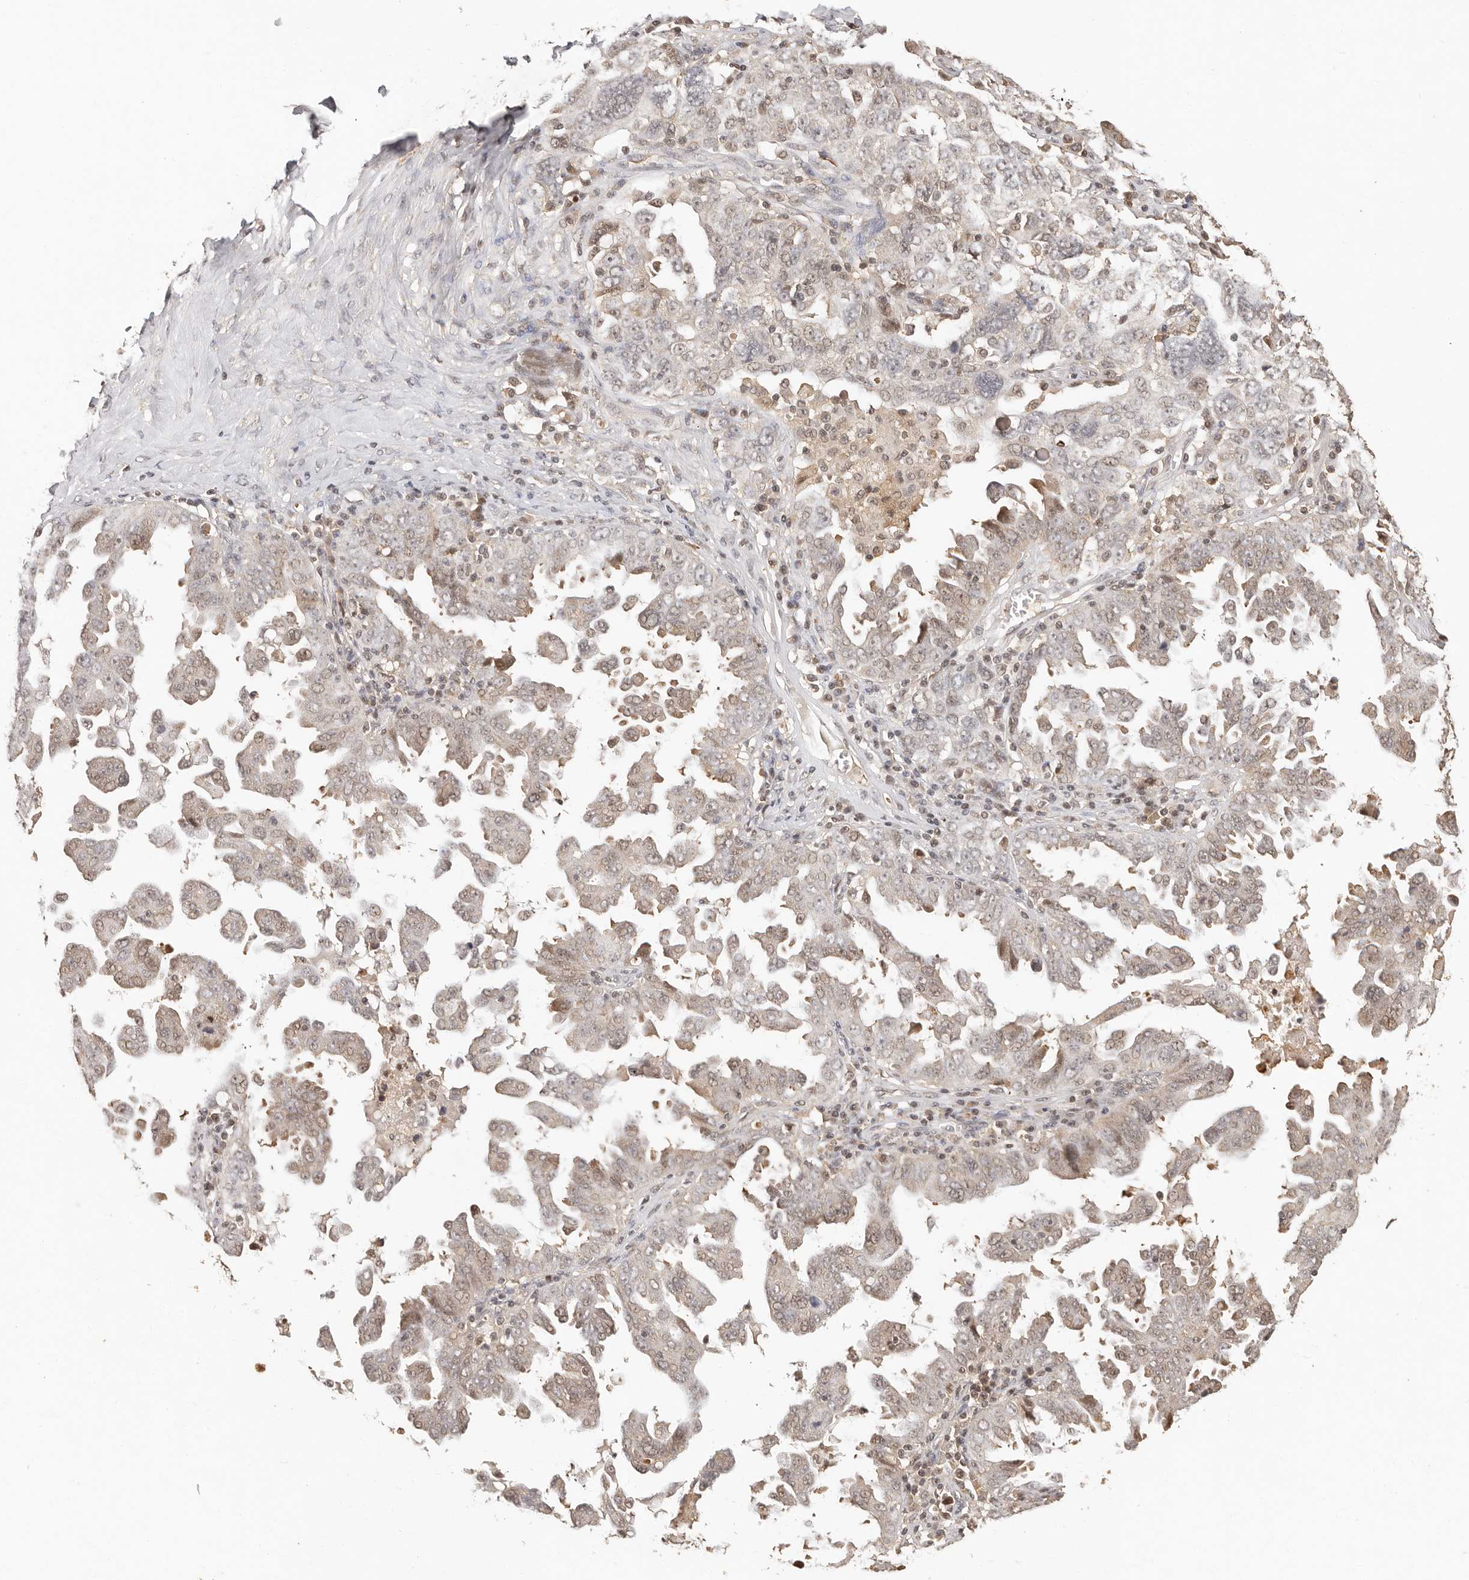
{"staining": {"intensity": "weak", "quantity": "25%-75%", "location": "nuclear"}, "tissue": "ovarian cancer", "cell_type": "Tumor cells", "image_type": "cancer", "snomed": [{"axis": "morphology", "description": "Carcinoma, endometroid"}, {"axis": "topography", "description": "Ovary"}], "caption": "Immunohistochemistry histopathology image of neoplastic tissue: ovarian cancer (endometroid carcinoma) stained using immunohistochemistry exhibits low levels of weak protein expression localized specifically in the nuclear of tumor cells, appearing as a nuclear brown color.", "gene": "PSMA5", "patient": {"sex": "female", "age": 62}}